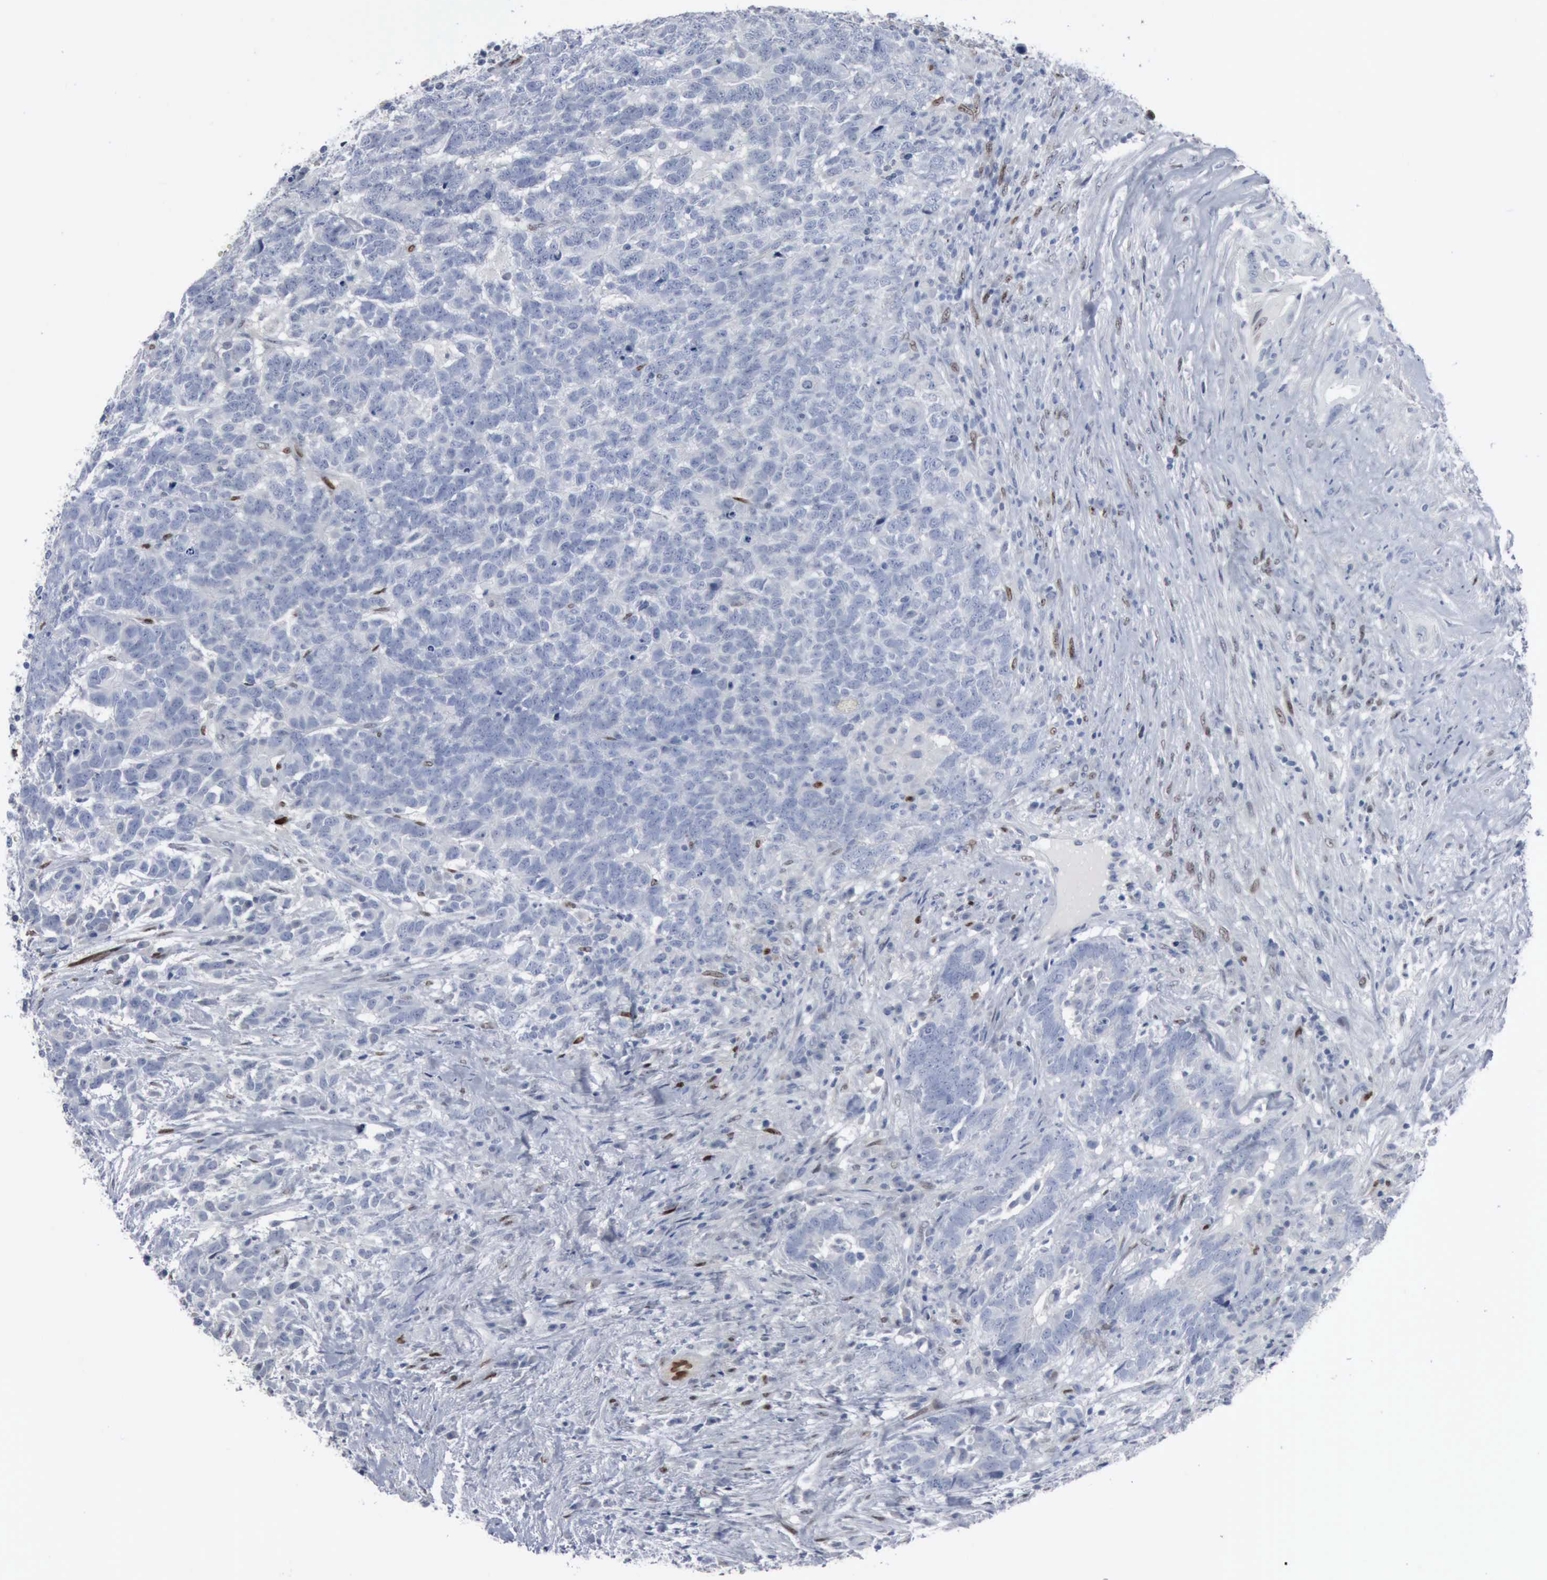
{"staining": {"intensity": "negative", "quantity": "none", "location": "none"}, "tissue": "testis cancer", "cell_type": "Tumor cells", "image_type": "cancer", "snomed": [{"axis": "morphology", "description": "Carcinoma, Embryonal, NOS"}, {"axis": "topography", "description": "Testis"}], "caption": "The image exhibits no significant staining in tumor cells of testis cancer (embryonal carcinoma).", "gene": "FGF2", "patient": {"sex": "male", "age": 26}}